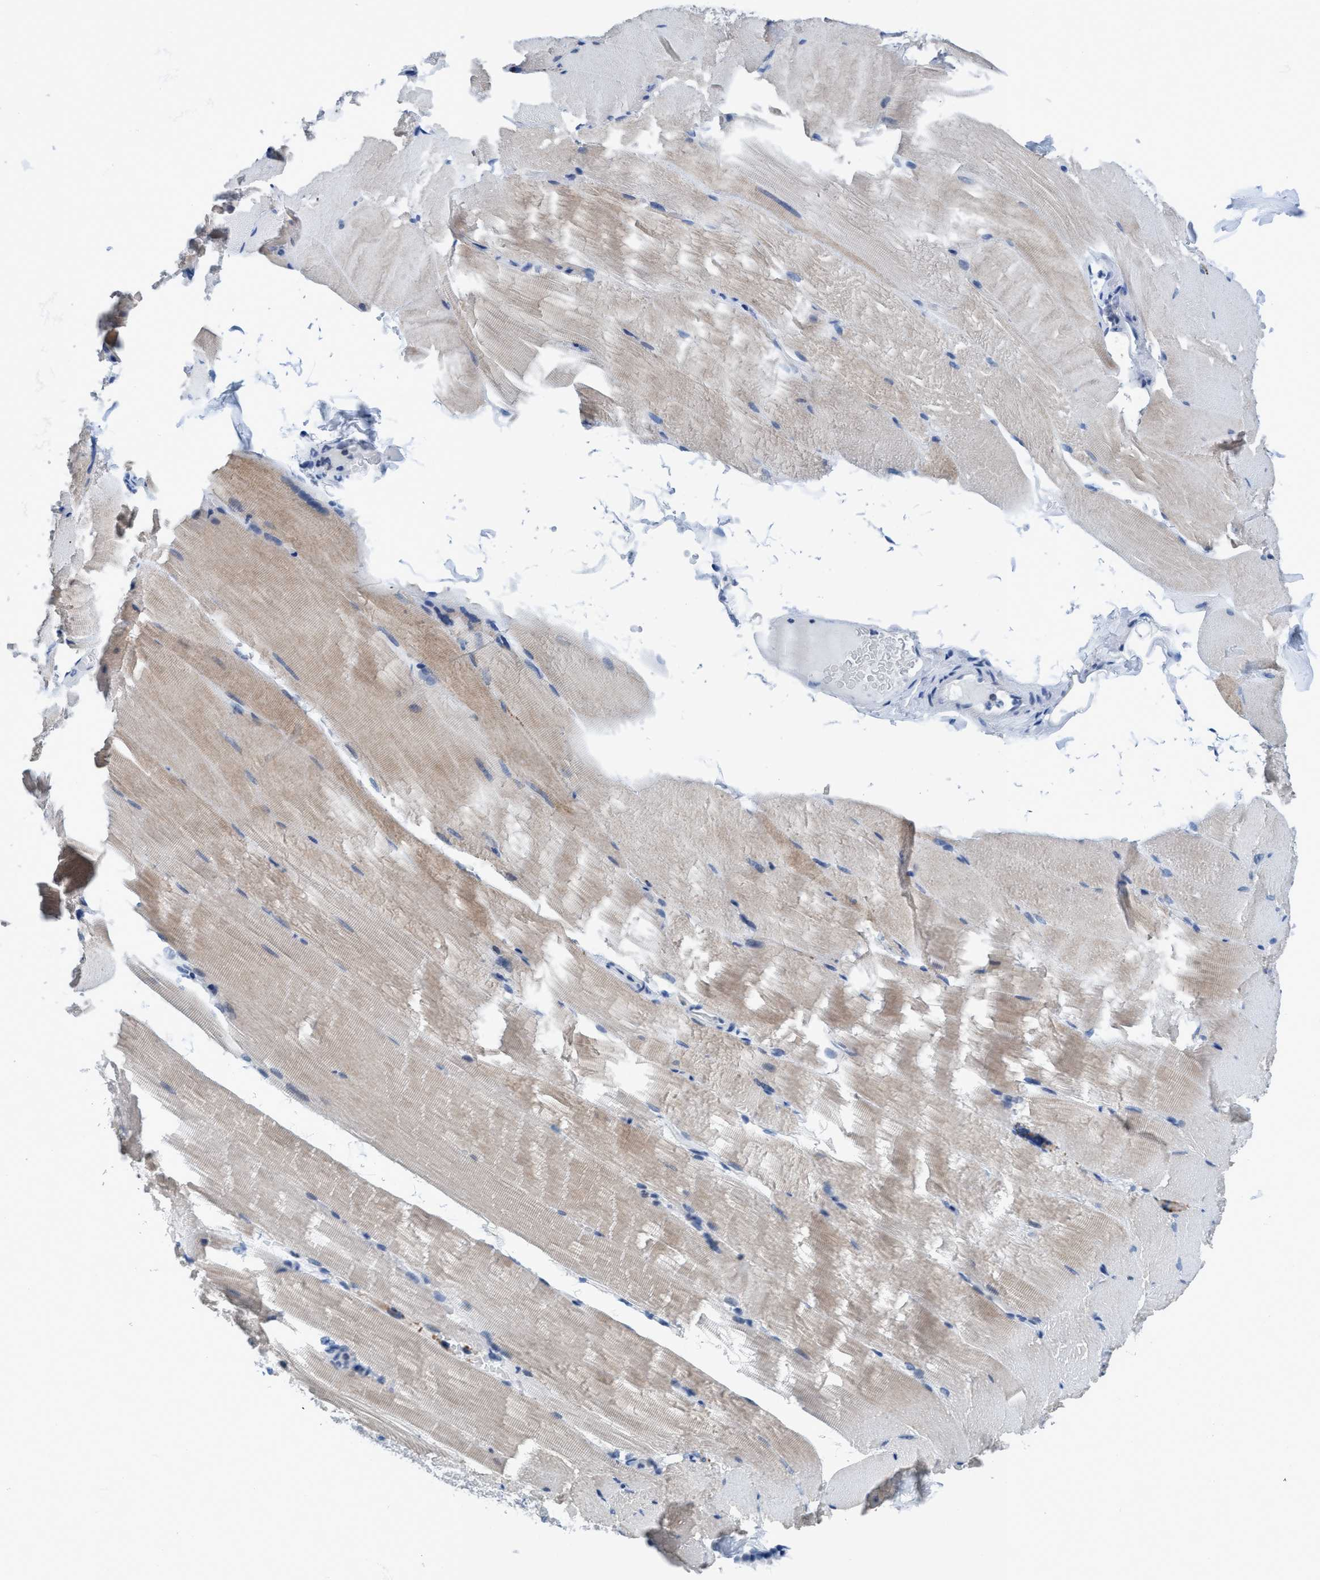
{"staining": {"intensity": "weak", "quantity": "<25%", "location": "cytoplasmic/membranous"}, "tissue": "skeletal muscle", "cell_type": "Myocytes", "image_type": "normal", "snomed": [{"axis": "morphology", "description": "Normal tissue, NOS"}, {"axis": "topography", "description": "Skeletal muscle"}, {"axis": "topography", "description": "Parathyroid gland"}], "caption": "Photomicrograph shows no significant protein positivity in myocytes of normal skeletal muscle. The staining was performed using DAB to visualize the protein expression in brown, while the nuclei were stained in blue with hematoxylin (Magnification: 20x).", "gene": "DNAI1", "patient": {"sex": "female", "age": 37}}